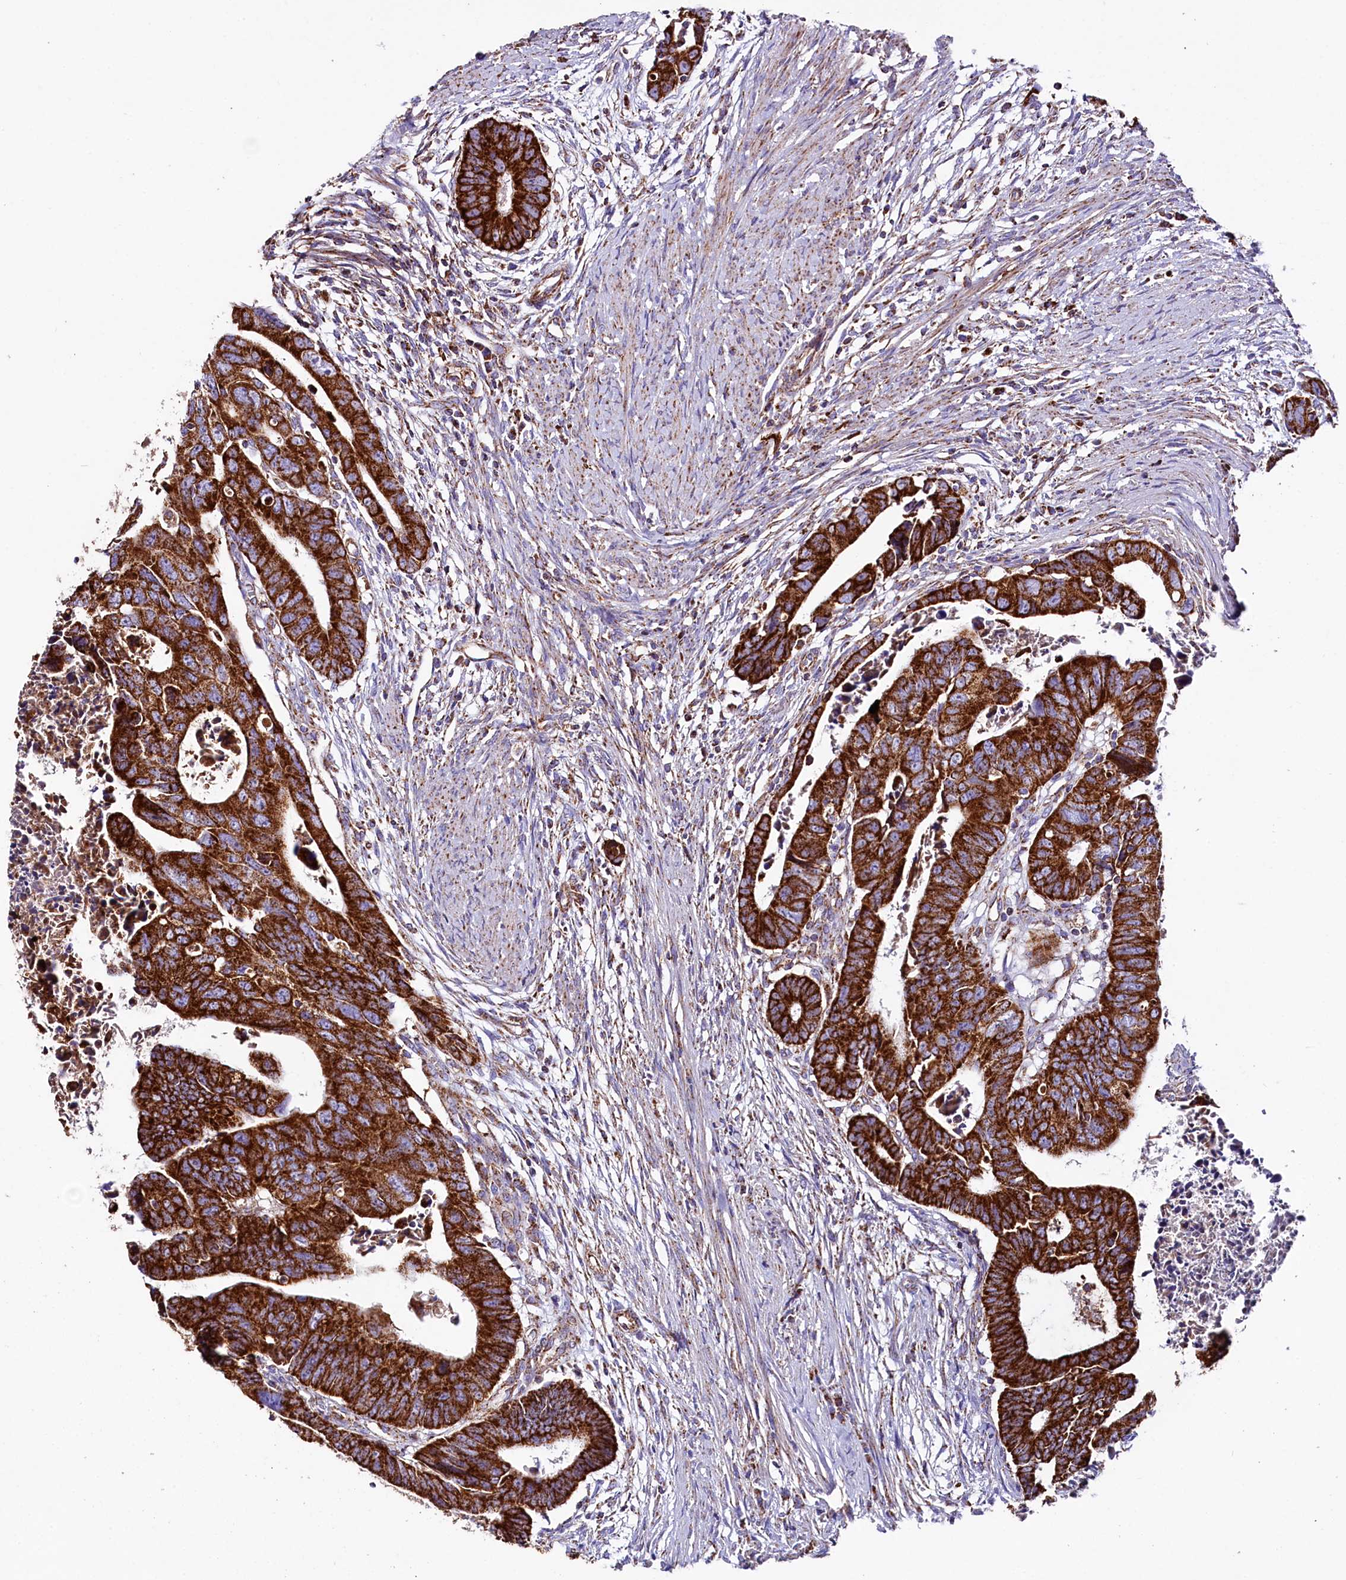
{"staining": {"intensity": "strong", "quantity": ">75%", "location": "cytoplasmic/membranous"}, "tissue": "colorectal cancer", "cell_type": "Tumor cells", "image_type": "cancer", "snomed": [{"axis": "morphology", "description": "Adenocarcinoma, NOS"}, {"axis": "topography", "description": "Rectum"}], "caption": "Tumor cells reveal high levels of strong cytoplasmic/membranous expression in about >75% of cells in human colorectal cancer (adenocarcinoma).", "gene": "APLP2", "patient": {"sex": "female", "age": 65}}